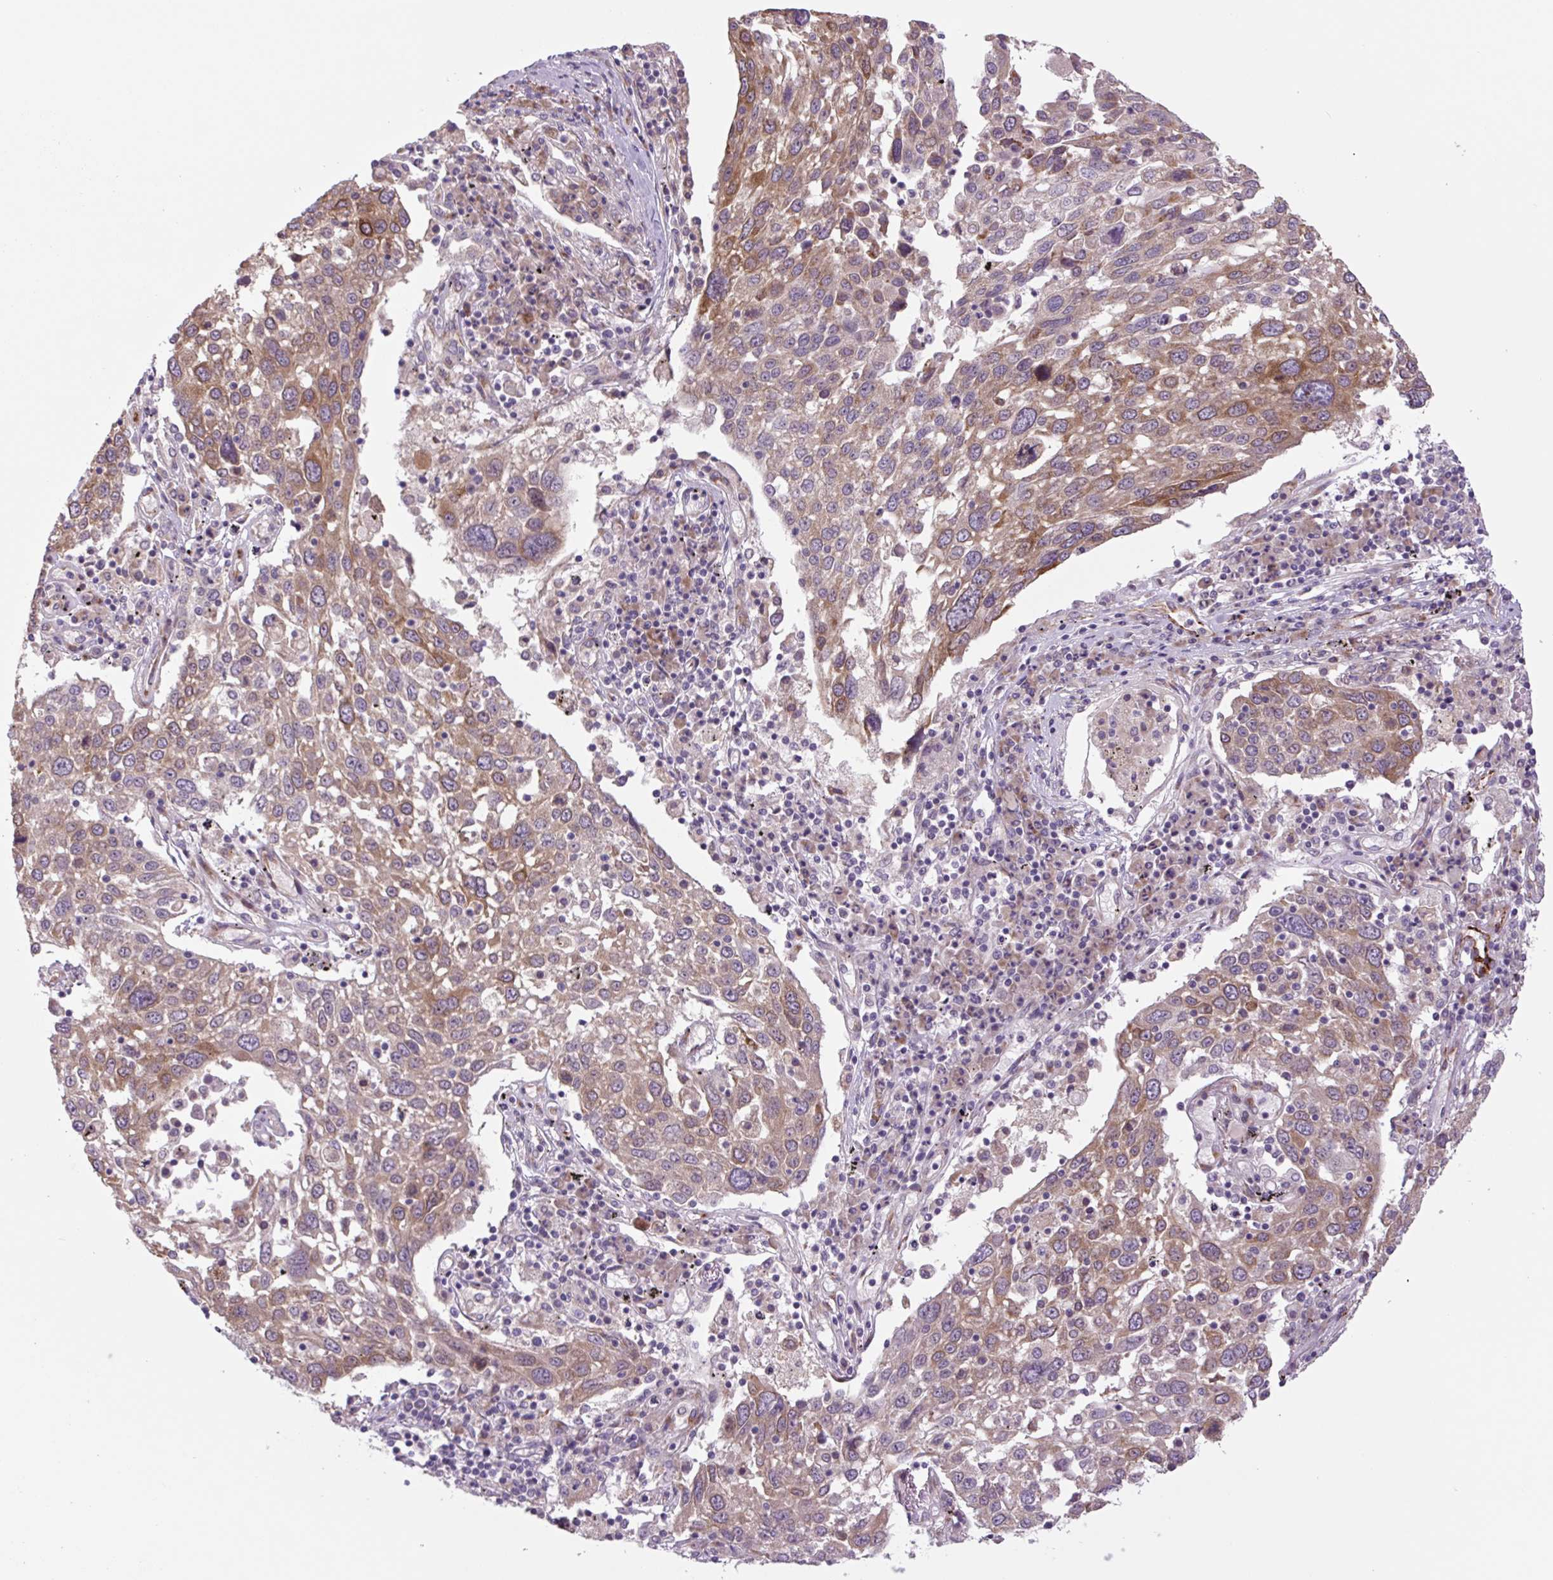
{"staining": {"intensity": "moderate", "quantity": ">75%", "location": "cytoplasmic/membranous"}, "tissue": "lung cancer", "cell_type": "Tumor cells", "image_type": "cancer", "snomed": [{"axis": "morphology", "description": "Squamous cell carcinoma, NOS"}, {"axis": "topography", "description": "Lung"}], "caption": "Immunohistochemistry (IHC) photomicrograph of neoplastic tissue: human squamous cell carcinoma (lung) stained using immunohistochemistry demonstrates medium levels of moderate protein expression localized specifically in the cytoplasmic/membranous of tumor cells, appearing as a cytoplasmic/membranous brown color.", "gene": "PLA2G4A", "patient": {"sex": "male", "age": 65}}